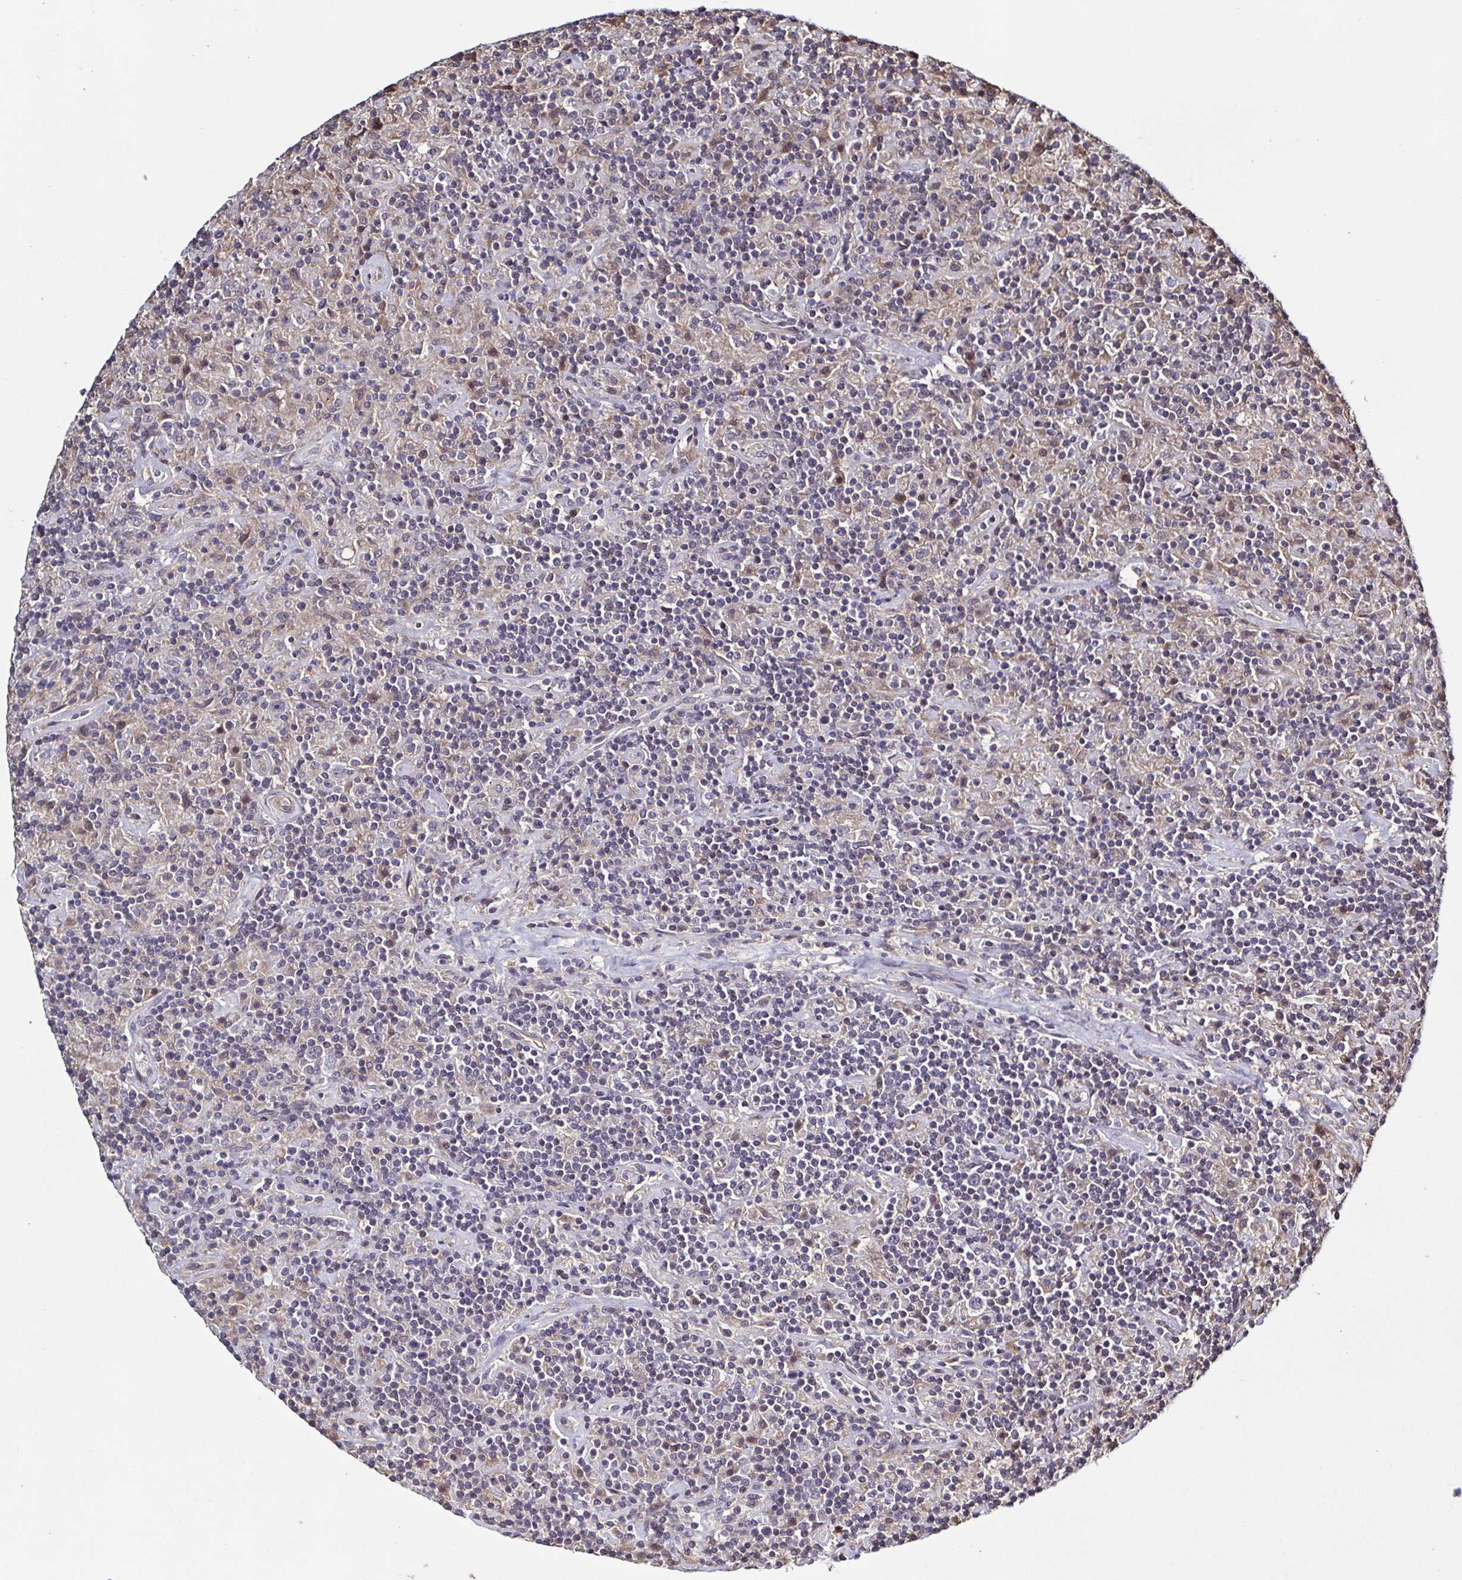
{"staining": {"intensity": "negative", "quantity": "none", "location": "none"}, "tissue": "lymphoma", "cell_type": "Tumor cells", "image_type": "cancer", "snomed": [{"axis": "morphology", "description": "Hodgkin's disease, NOS"}, {"axis": "topography", "description": "Lymph node"}], "caption": "Tumor cells are negative for brown protein staining in lymphoma.", "gene": "ZNF200", "patient": {"sex": "male", "age": 70}}